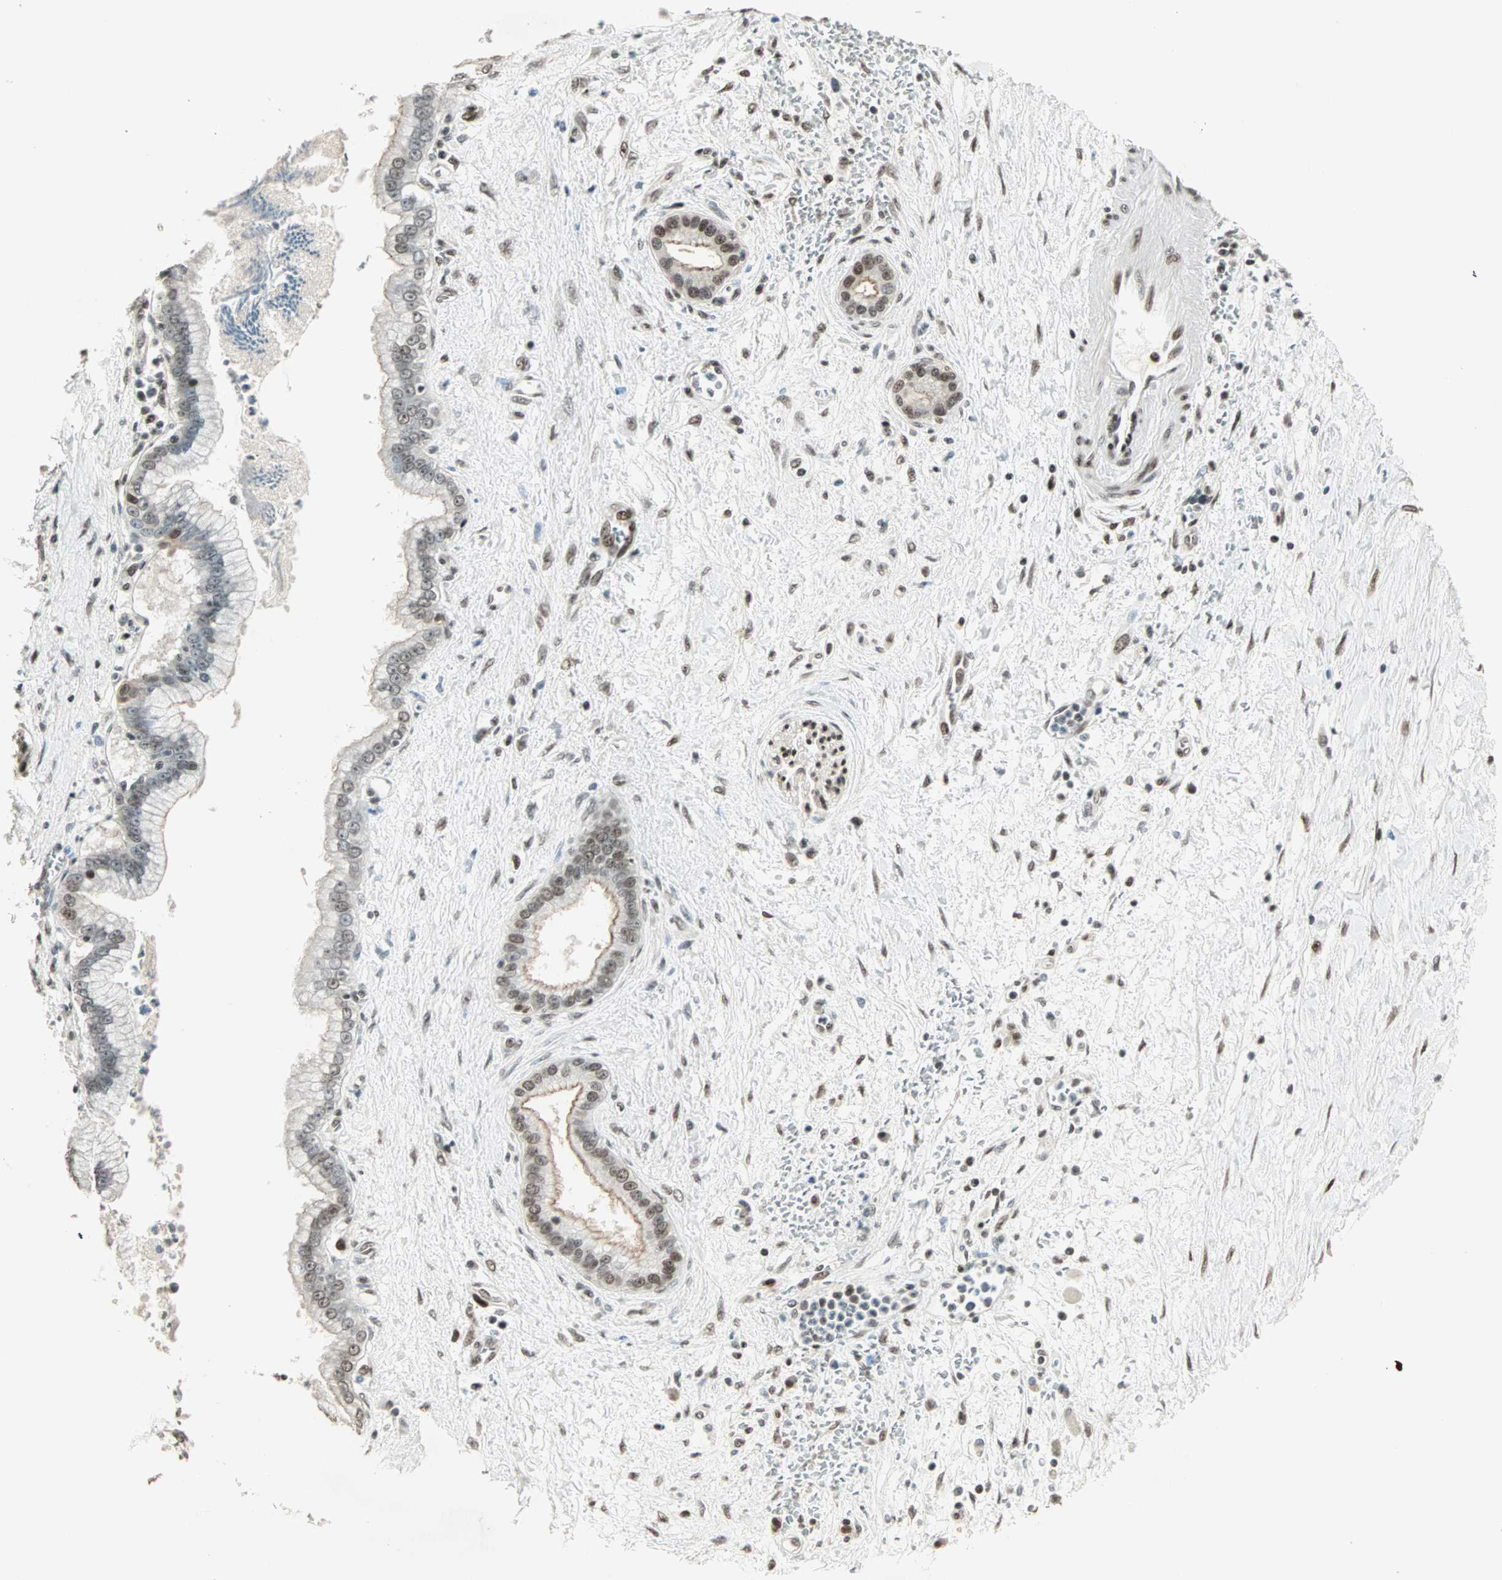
{"staining": {"intensity": "moderate", "quantity": ">75%", "location": "nuclear"}, "tissue": "pancreatic cancer", "cell_type": "Tumor cells", "image_type": "cancer", "snomed": [{"axis": "morphology", "description": "Adenocarcinoma, NOS"}, {"axis": "topography", "description": "Pancreas"}], "caption": "A brown stain highlights moderate nuclear expression of a protein in human pancreatic cancer tumor cells.", "gene": "MDC1", "patient": {"sex": "male", "age": 59}}